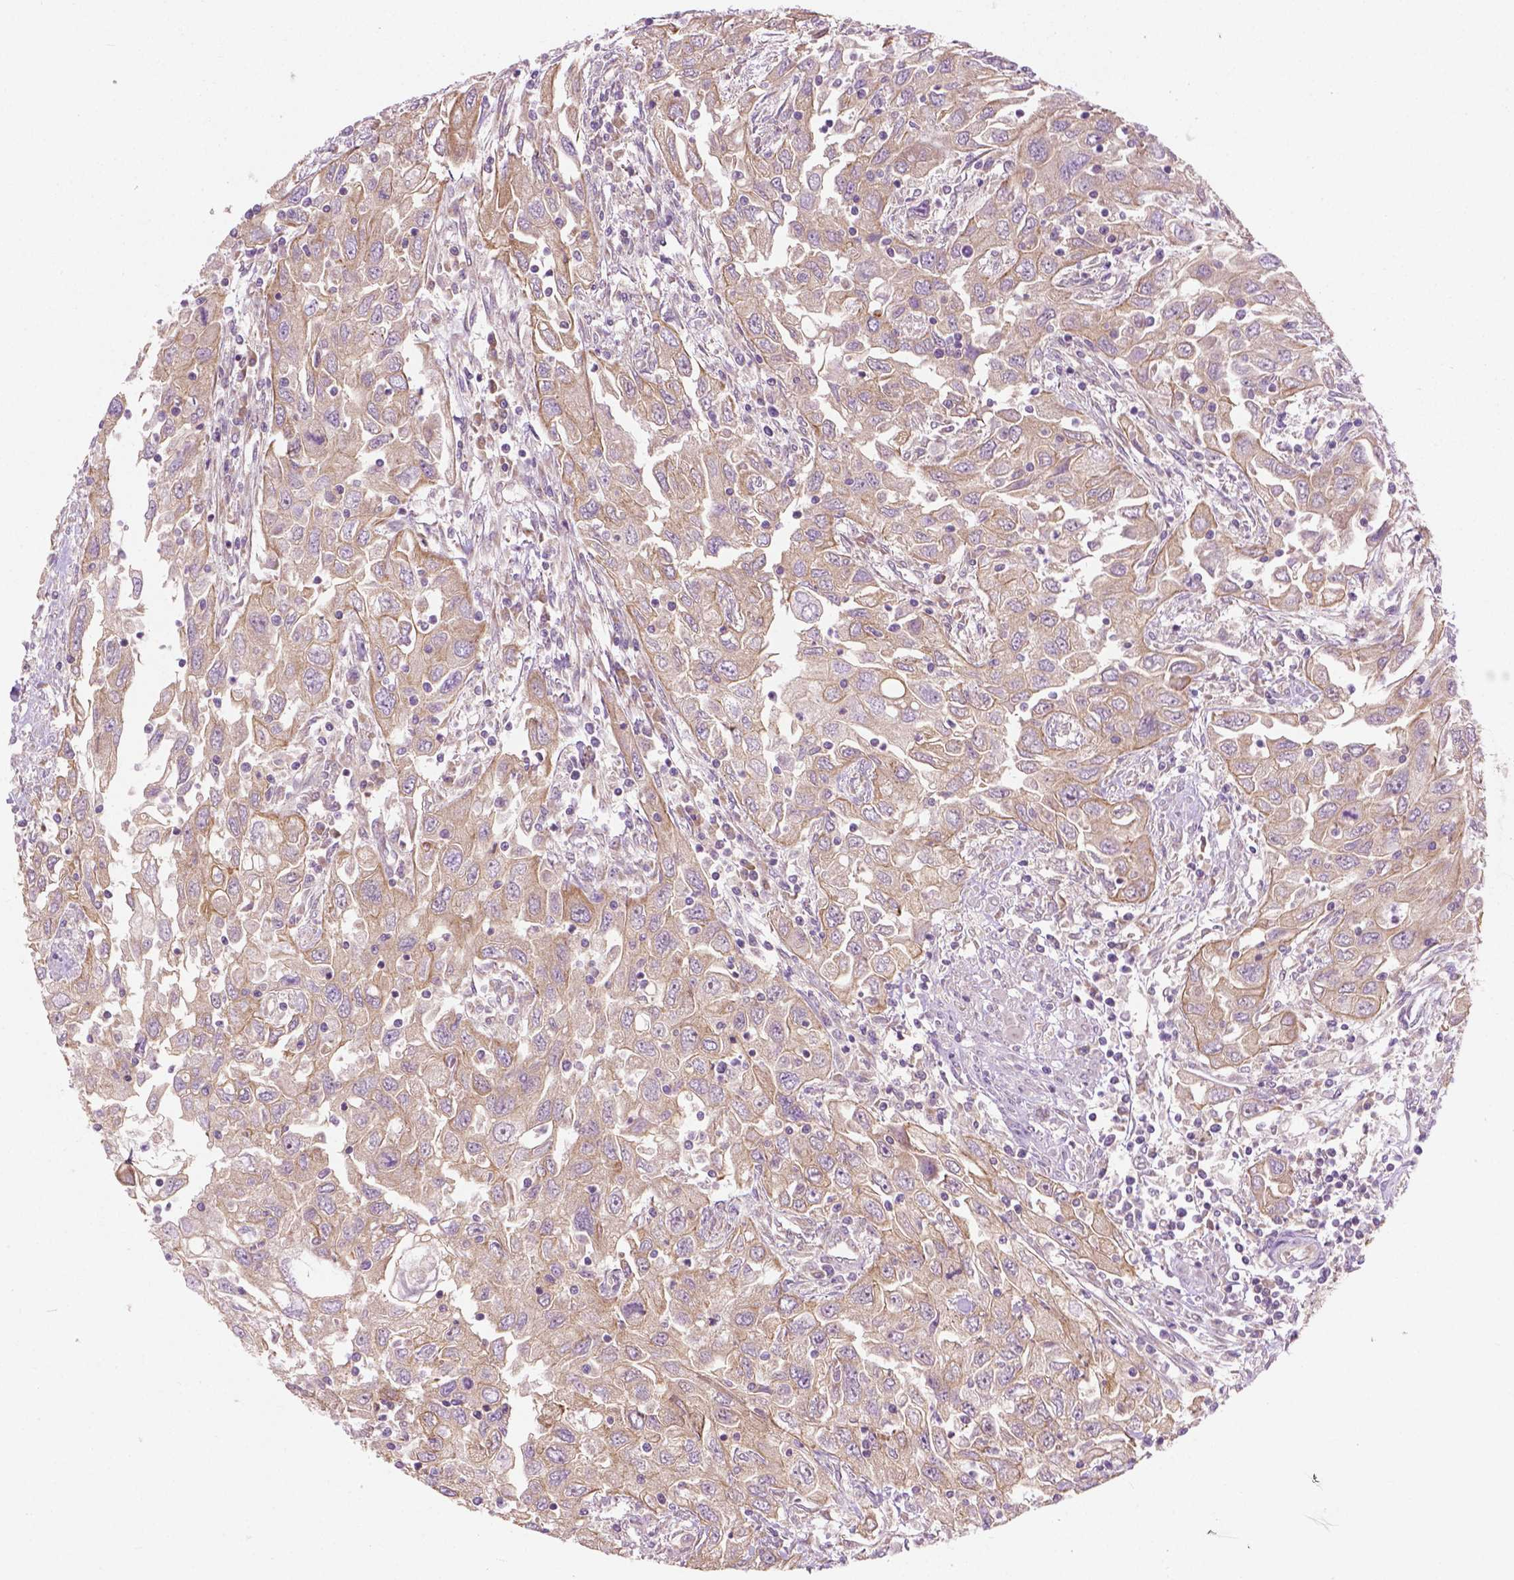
{"staining": {"intensity": "weak", "quantity": "25%-75%", "location": "cytoplasmic/membranous"}, "tissue": "urothelial cancer", "cell_type": "Tumor cells", "image_type": "cancer", "snomed": [{"axis": "morphology", "description": "Urothelial carcinoma, High grade"}, {"axis": "topography", "description": "Urinary bladder"}], "caption": "There is low levels of weak cytoplasmic/membranous staining in tumor cells of urothelial cancer, as demonstrated by immunohistochemical staining (brown color).", "gene": "MZT1", "patient": {"sex": "male", "age": 76}}